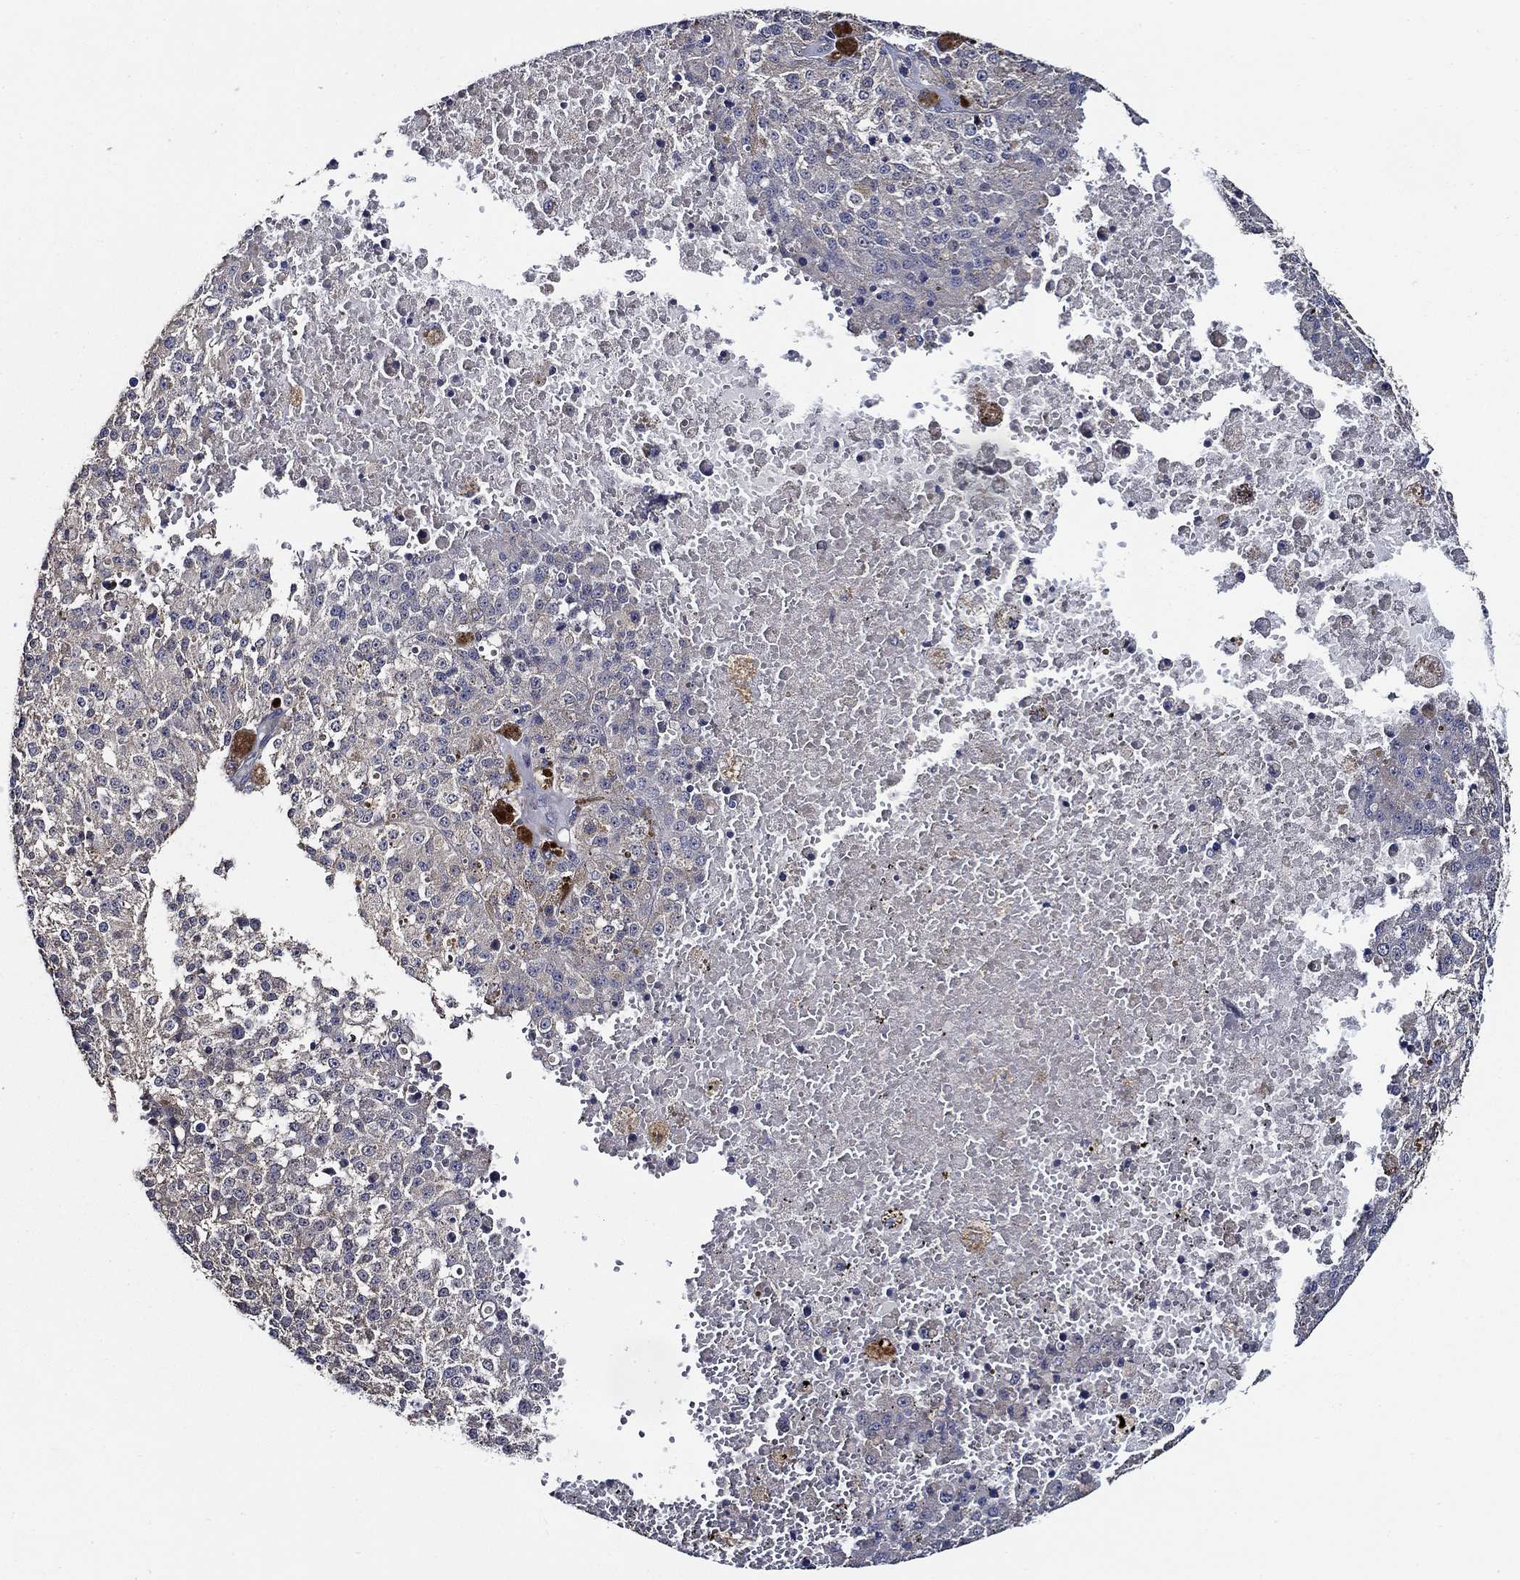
{"staining": {"intensity": "negative", "quantity": "none", "location": "none"}, "tissue": "melanoma", "cell_type": "Tumor cells", "image_type": "cancer", "snomed": [{"axis": "morphology", "description": "Malignant melanoma, Metastatic site"}, {"axis": "topography", "description": "Lymph node"}], "caption": "DAB immunohistochemical staining of human malignant melanoma (metastatic site) reveals no significant staining in tumor cells.", "gene": "WDR53", "patient": {"sex": "female", "age": 64}}